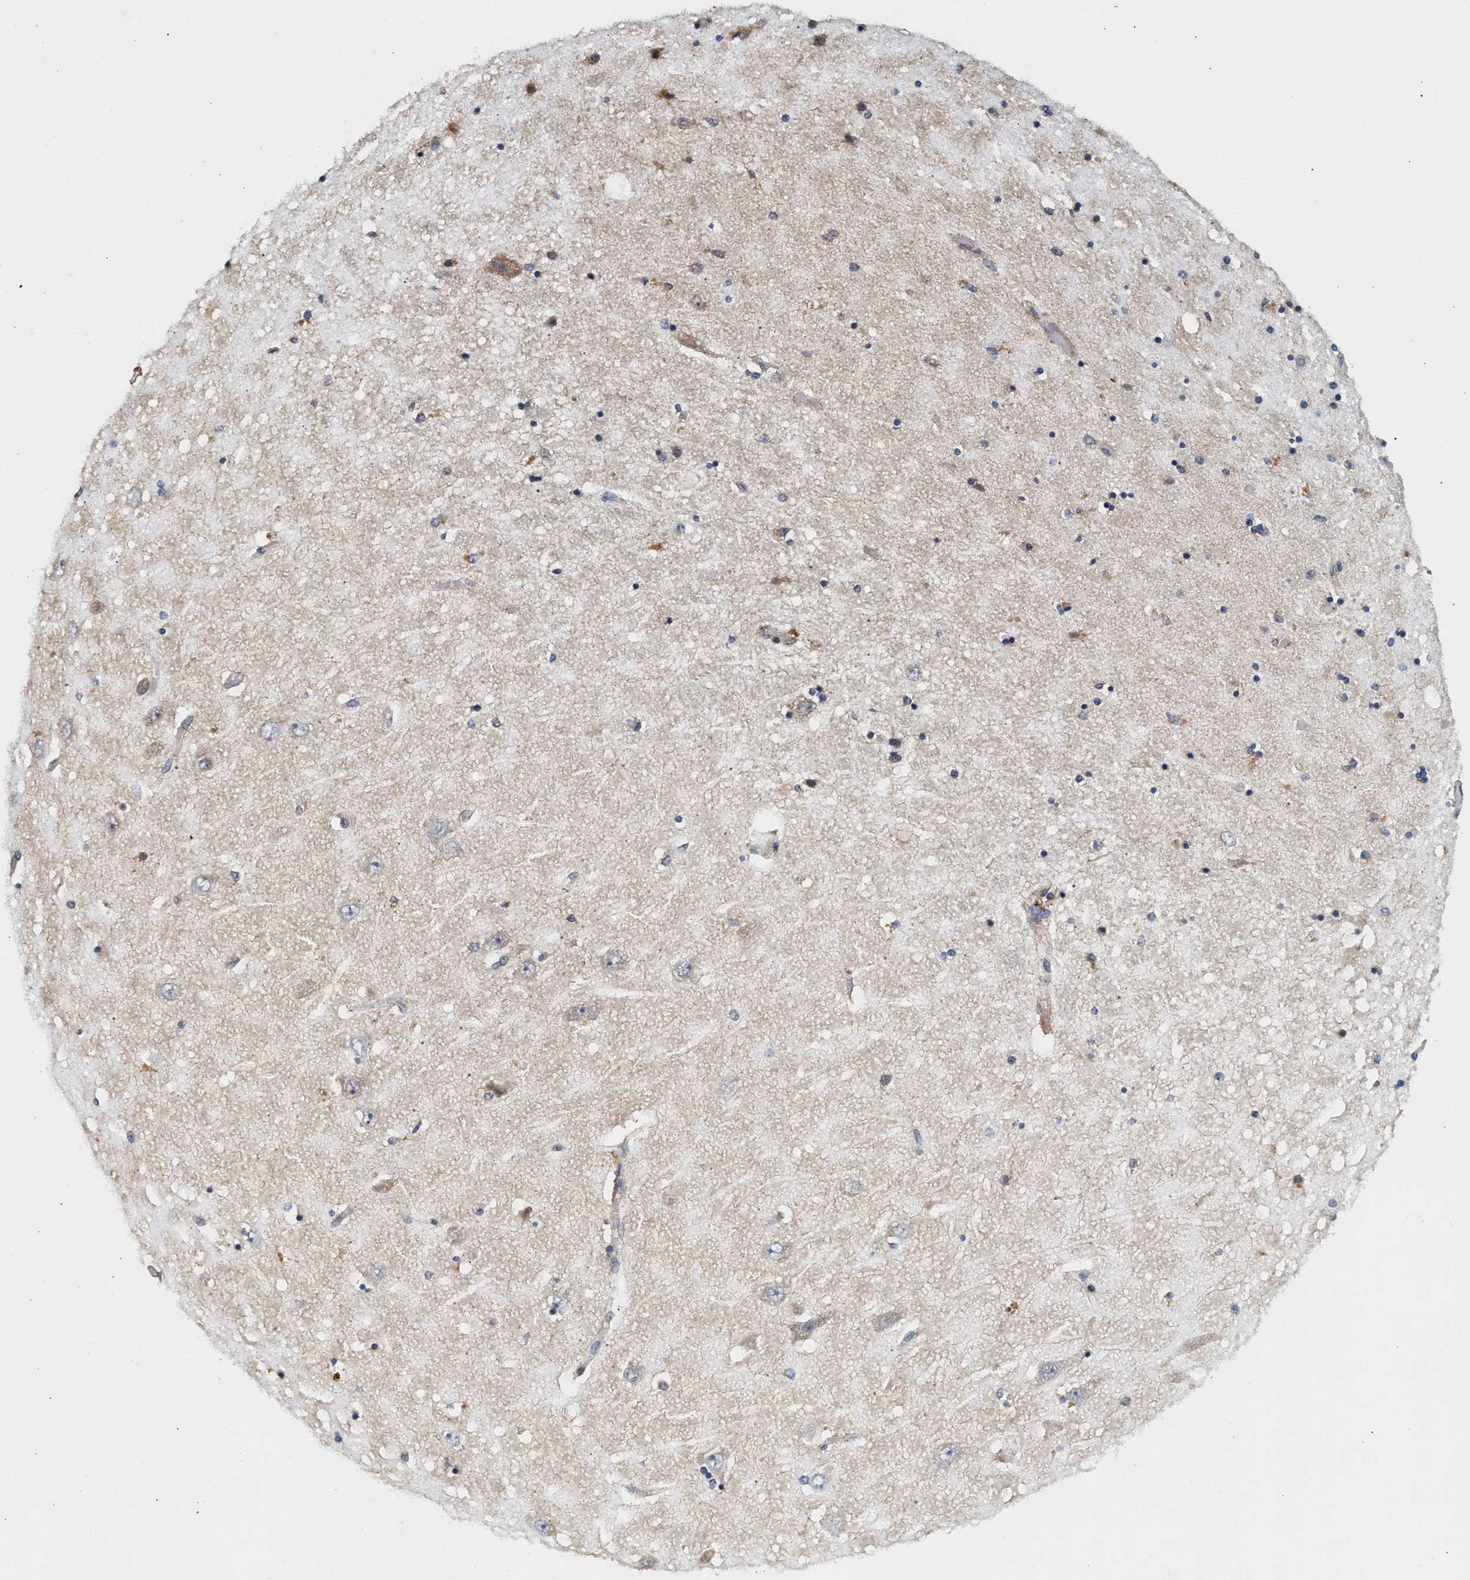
{"staining": {"intensity": "moderate", "quantity": "<25%", "location": "cytoplasmic/membranous"}, "tissue": "hippocampus", "cell_type": "Glial cells", "image_type": "normal", "snomed": [{"axis": "morphology", "description": "Normal tissue, NOS"}, {"axis": "topography", "description": "Hippocampus"}], "caption": "Immunohistochemical staining of normal human hippocampus demonstrates <25% levels of moderate cytoplasmic/membranous protein expression in about <25% of glial cells. Immunohistochemistry stains the protein in brown and the nuclei are stained blue.", "gene": "PTGR3", "patient": {"sex": "female", "age": 54}}